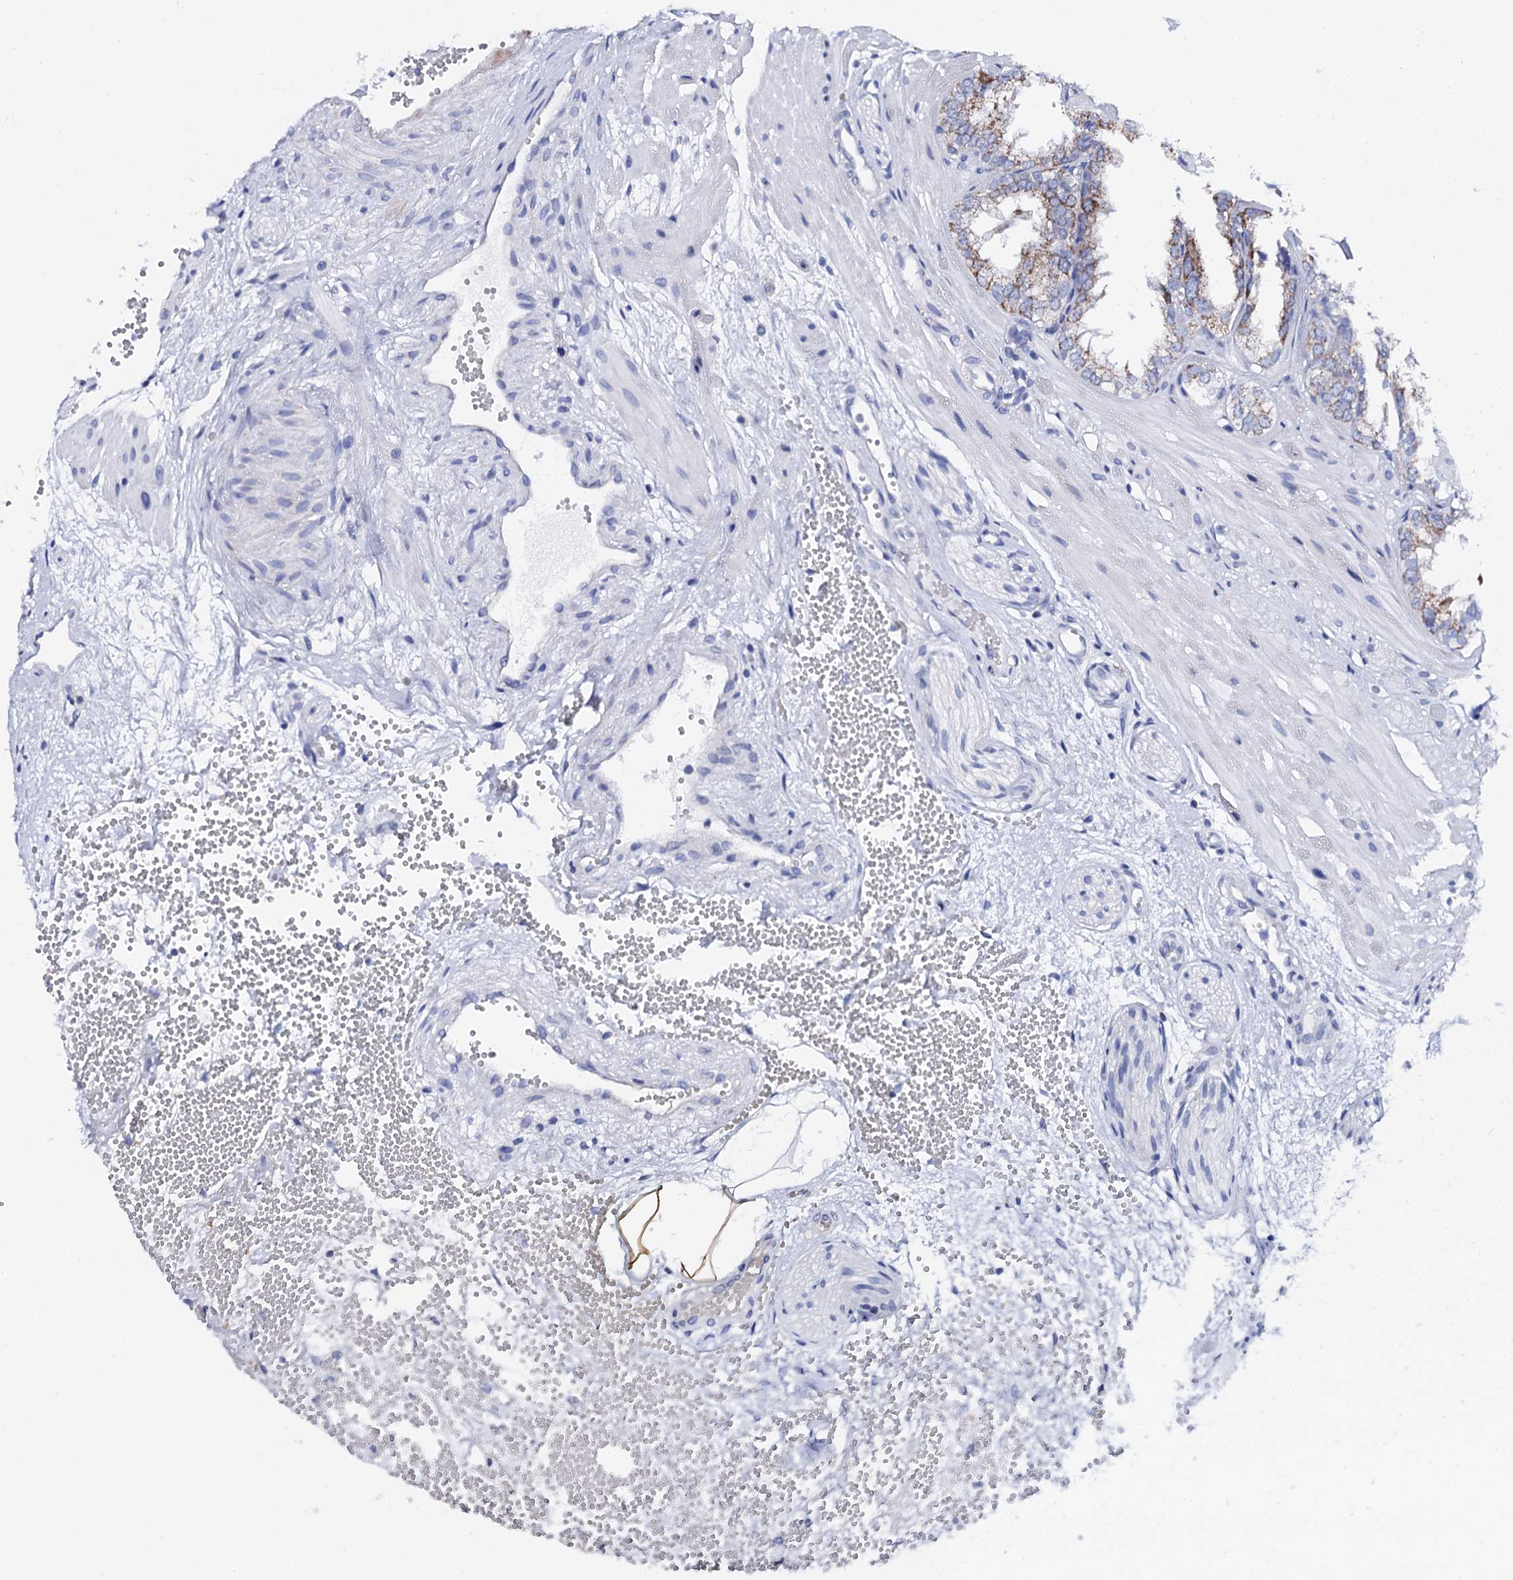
{"staining": {"intensity": "strong", "quantity": "25%-75%", "location": "cytoplasmic/membranous"}, "tissue": "seminal vesicle", "cell_type": "Glandular cells", "image_type": "normal", "snomed": [{"axis": "morphology", "description": "Normal tissue, NOS"}, {"axis": "topography", "description": "Prostate"}, {"axis": "topography", "description": "Seminal veicle"}], "caption": "Unremarkable seminal vesicle demonstrates strong cytoplasmic/membranous expression in about 25%-75% of glandular cells.", "gene": "ACADSB", "patient": {"sex": "male", "age": 51}}